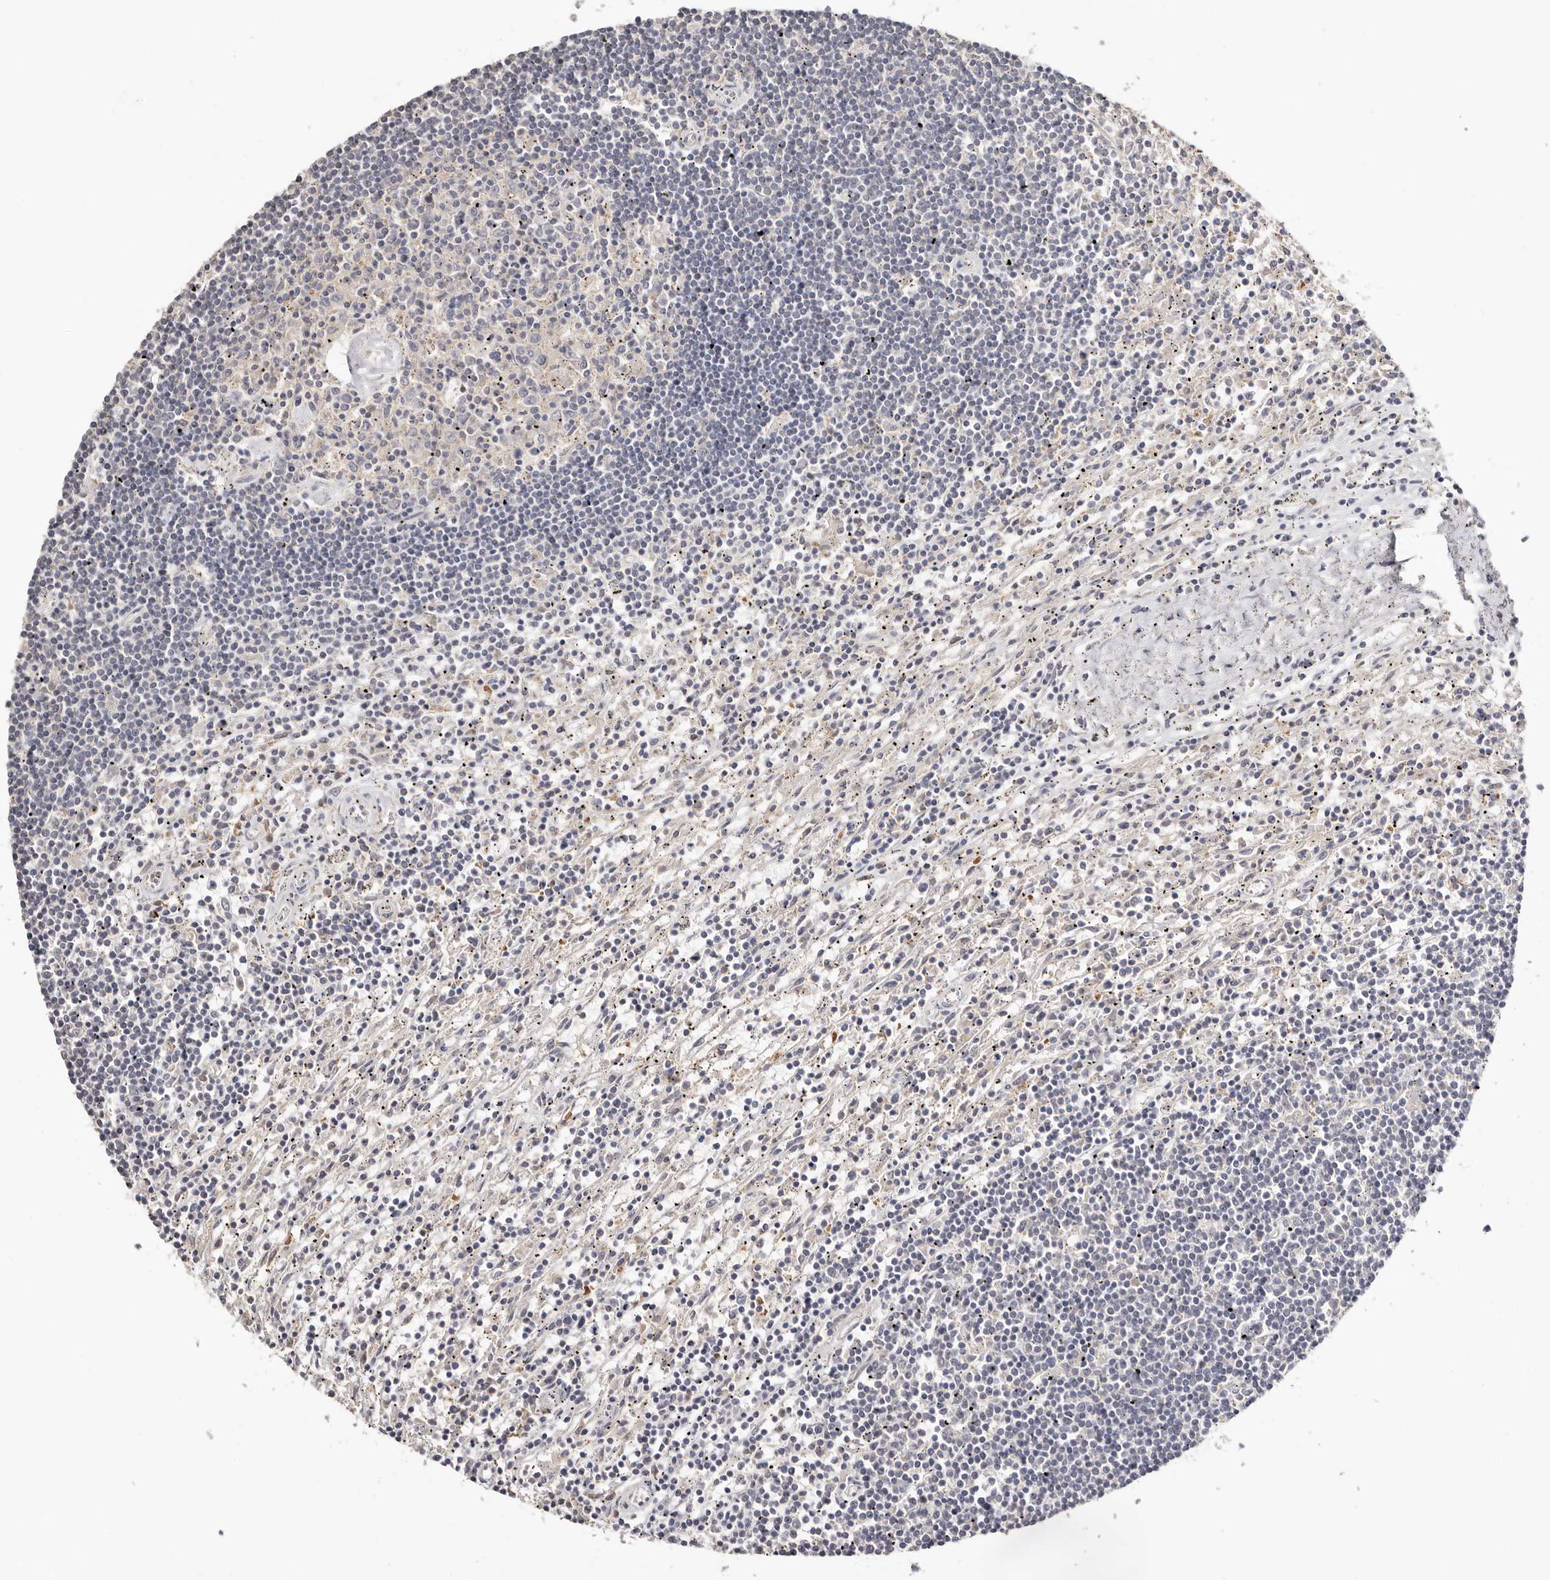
{"staining": {"intensity": "negative", "quantity": "none", "location": "none"}, "tissue": "lymphoma", "cell_type": "Tumor cells", "image_type": "cancer", "snomed": [{"axis": "morphology", "description": "Malignant lymphoma, non-Hodgkin's type, Low grade"}, {"axis": "topography", "description": "Spleen"}], "caption": "DAB immunohistochemical staining of lymphoma demonstrates no significant positivity in tumor cells.", "gene": "S100A14", "patient": {"sex": "male", "age": 76}}